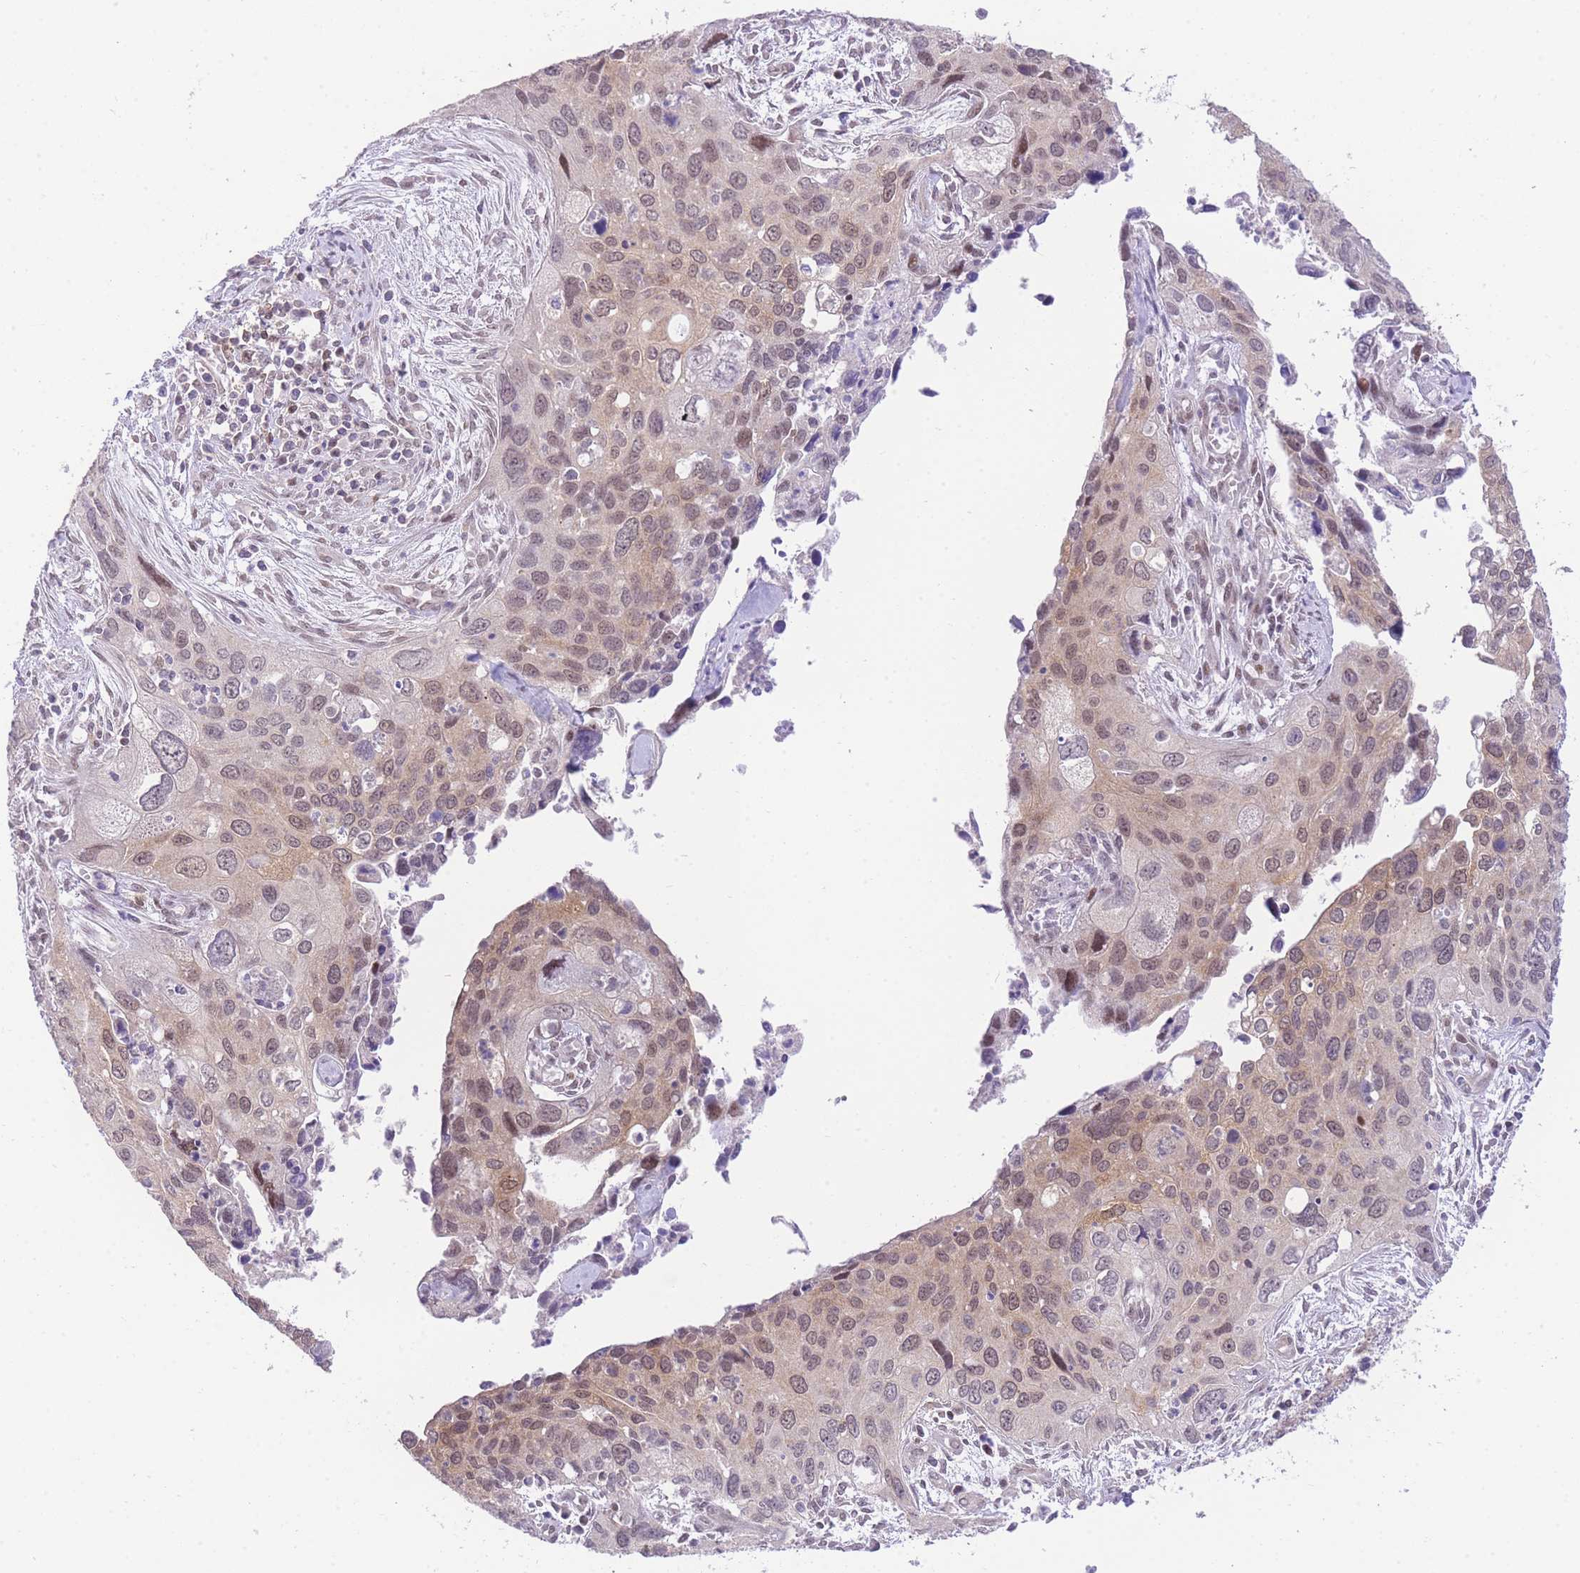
{"staining": {"intensity": "weak", "quantity": "25%-75%", "location": "cytoplasmic/membranous"}, "tissue": "cervical cancer", "cell_type": "Tumor cells", "image_type": "cancer", "snomed": [{"axis": "morphology", "description": "Squamous cell carcinoma, NOS"}, {"axis": "topography", "description": "Cervix"}], "caption": "Brown immunohistochemical staining in cervical cancer shows weak cytoplasmic/membranous expression in approximately 25%-75% of tumor cells.", "gene": "STK39", "patient": {"sex": "female", "age": 55}}